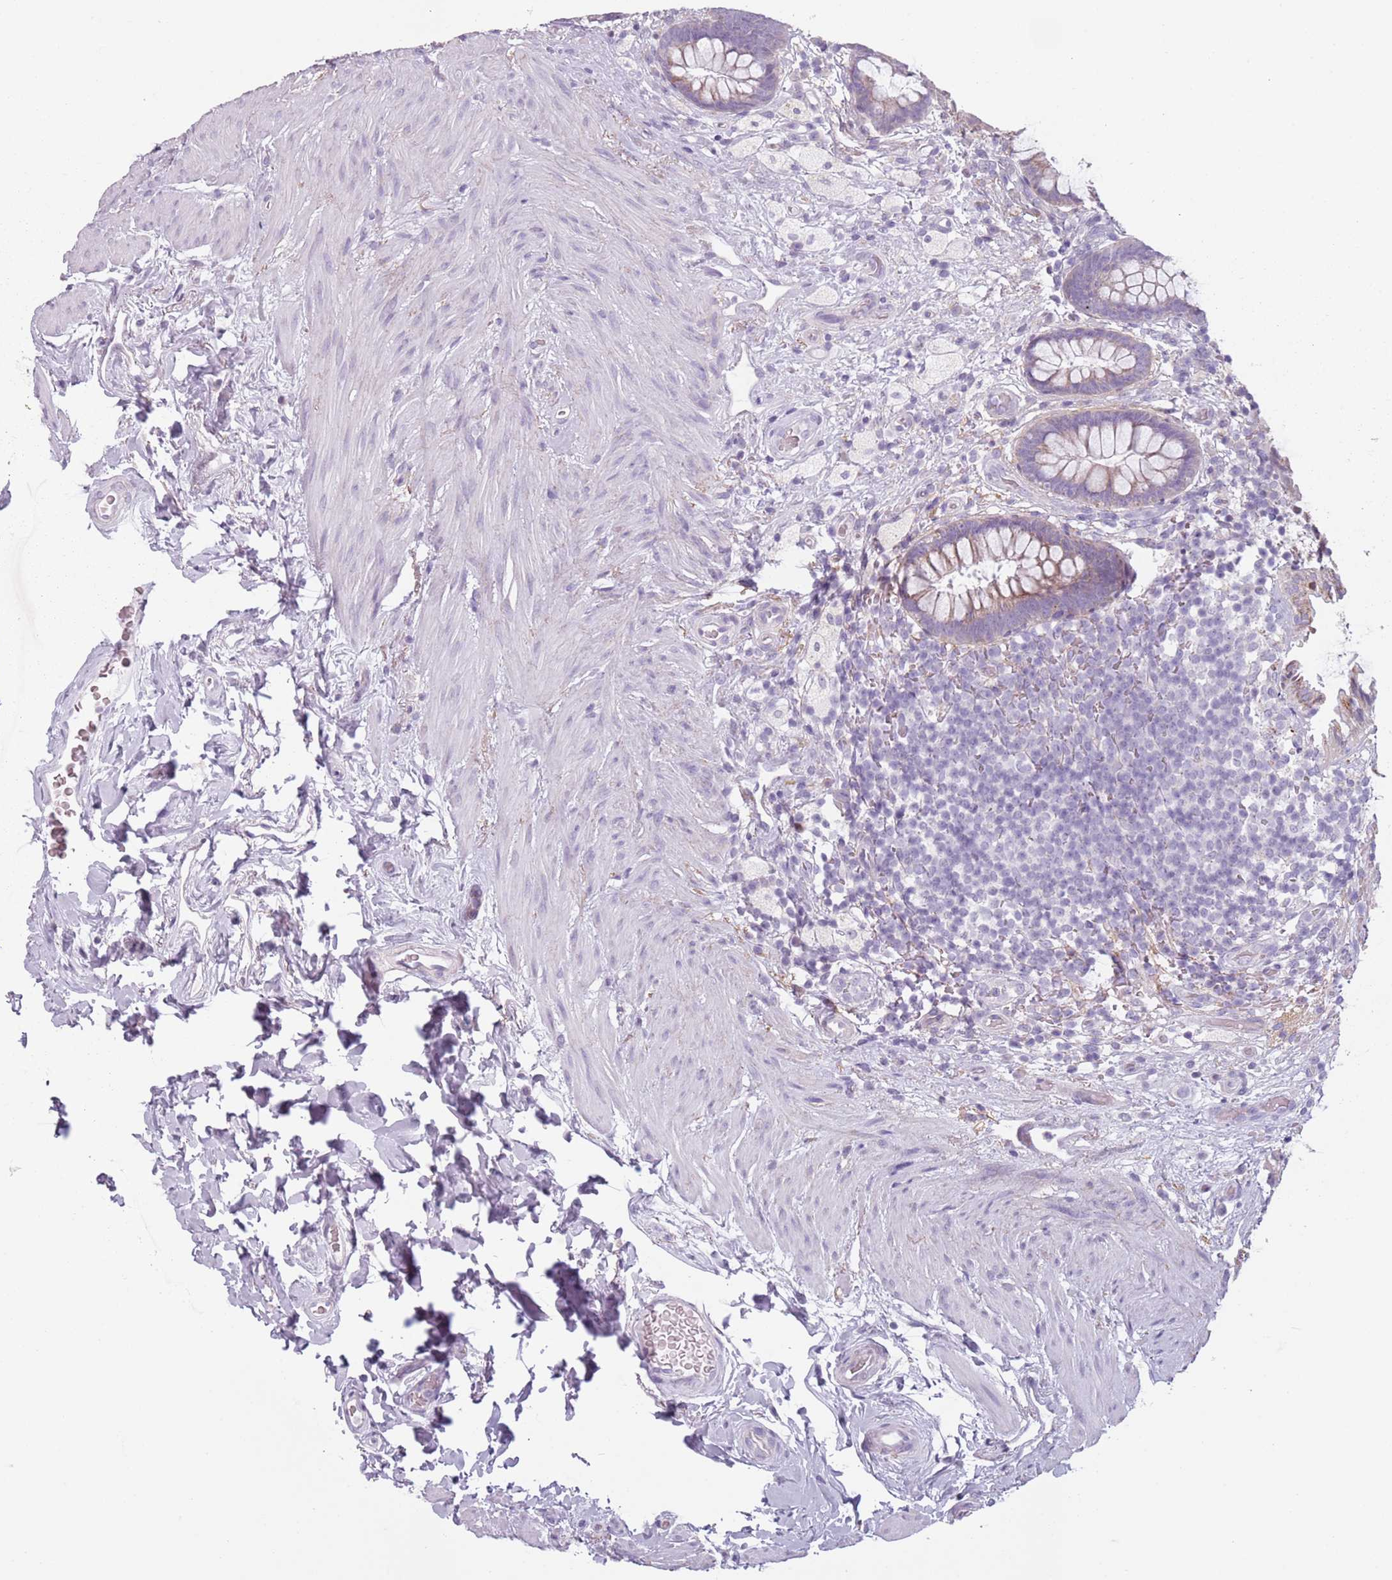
{"staining": {"intensity": "moderate", "quantity": "<25%", "location": "cytoplasmic/membranous"}, "tissue": "rectum", "cell_type": "Glandular cells", "image_type": "normal", "snomed": [{"axis": "morphology", "description": "Normal tissue, NOS"}, {"axis": "topography", "description": "Rectum"}, {"axis": "topography", "description": "Peripheral nerve tissue"}], "caption": "Immunohistochemical staining of benign rectum shows low levels of moderate cytoplasmic/membranous positivity in about <25% of glandular cells. Using DAB (brown) and hematoxylin (blue) stains, captured at high magnification using brightfield microscopy.", "gene": "MEGF8", "patient": {"sex": "female", "age": 69}}